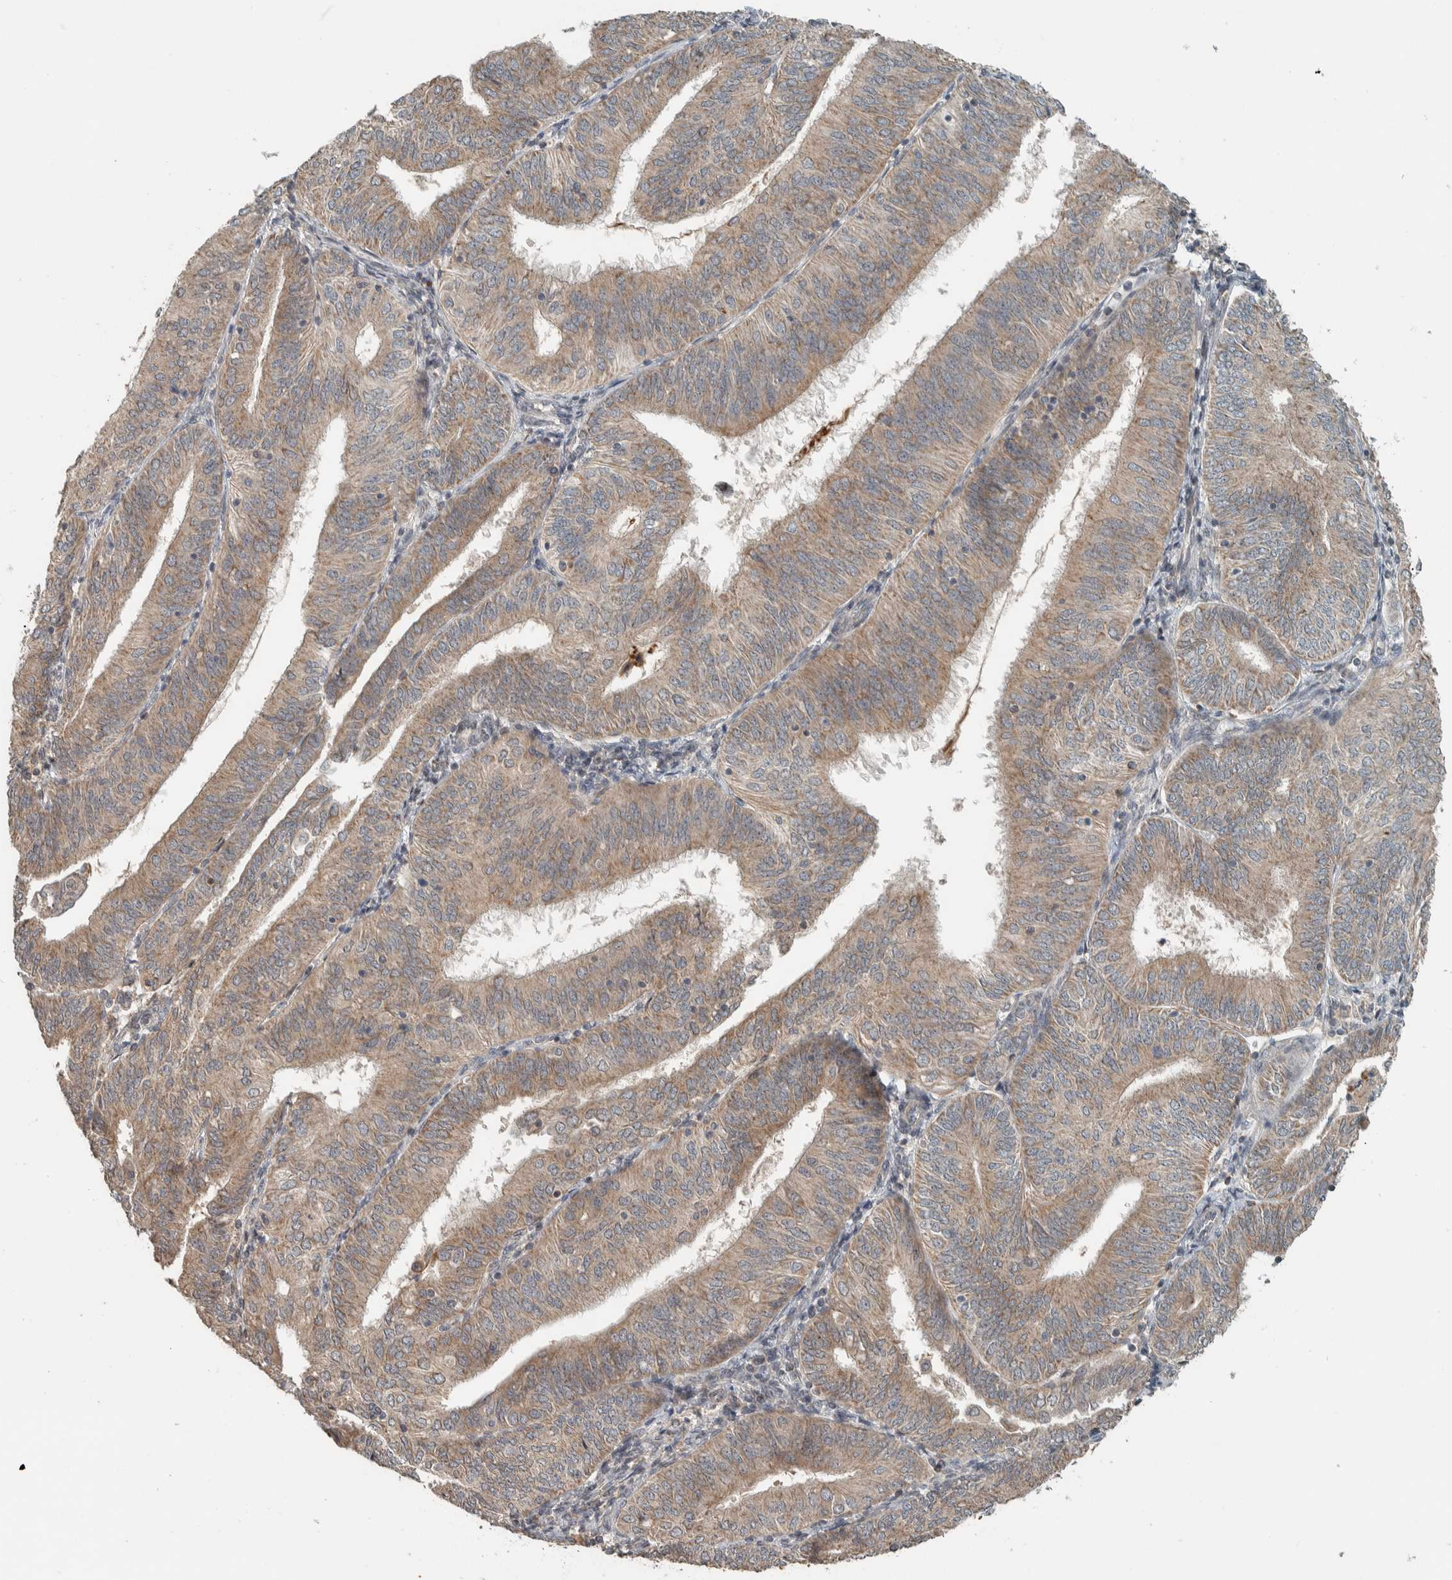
{"staining": {"intensity": "moderate", "quantity": ">75%", "location": "cytoplasmic/membranous"}, "tissue": "endometrial cancer", "cell_type": "Tumor cells", "image_type": "cancer", "snomed": [{"axis": "morphology", "description": "Adenocarcinoma, NOS"}, {"axis": "topography", "description": "Endometrium"}], "caption": "Endometrial cancer (adenocarcinoma) was stained to show a protein in brown. There is medium levels of moderate cytoplasmic/membranous staining in approximately >75% of tumor cells. (IHC, brightfield microscopy, high magnification).", "gene": "NBR1", "patient": {"sex": "female", "age": 58}}